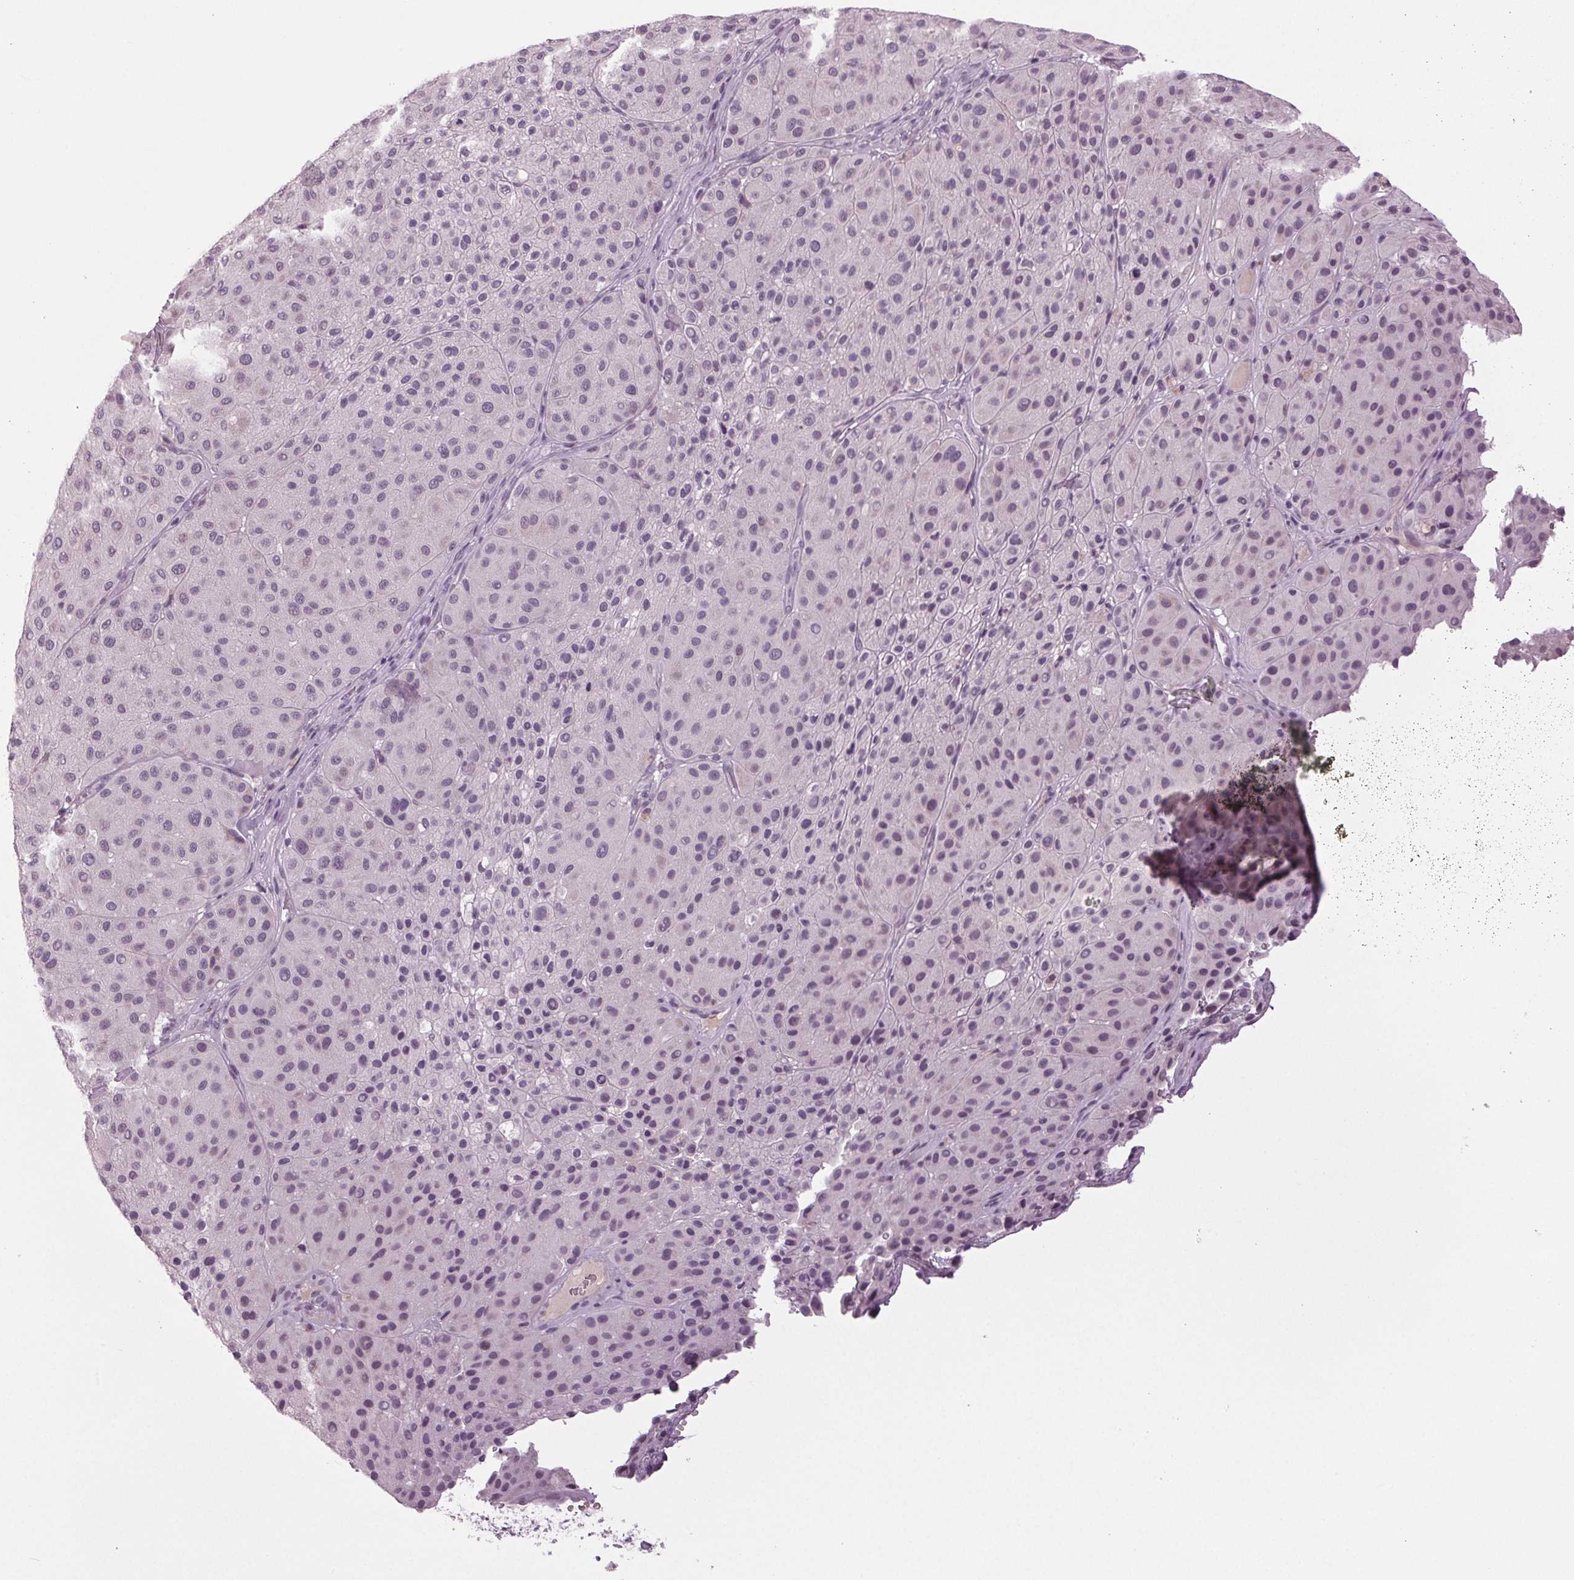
{"staining": {"intensity": "negative", "quantity": "none", "location": "none"}, "tissue": "melanoma", "cell_type": "Tumor cells", "image_type": "cancer", "snomed": [{"axis": "morphology", "description": "Malignant melanoma, Metastatic site"}, {"axis": "topography", "description": "Smooth muscle"}], "caption": "Protein analysis of melanoma displays no significant staining in tumor cells.", "gene": "DNAH12", "patient": {"sex": "male", "age": 41}}